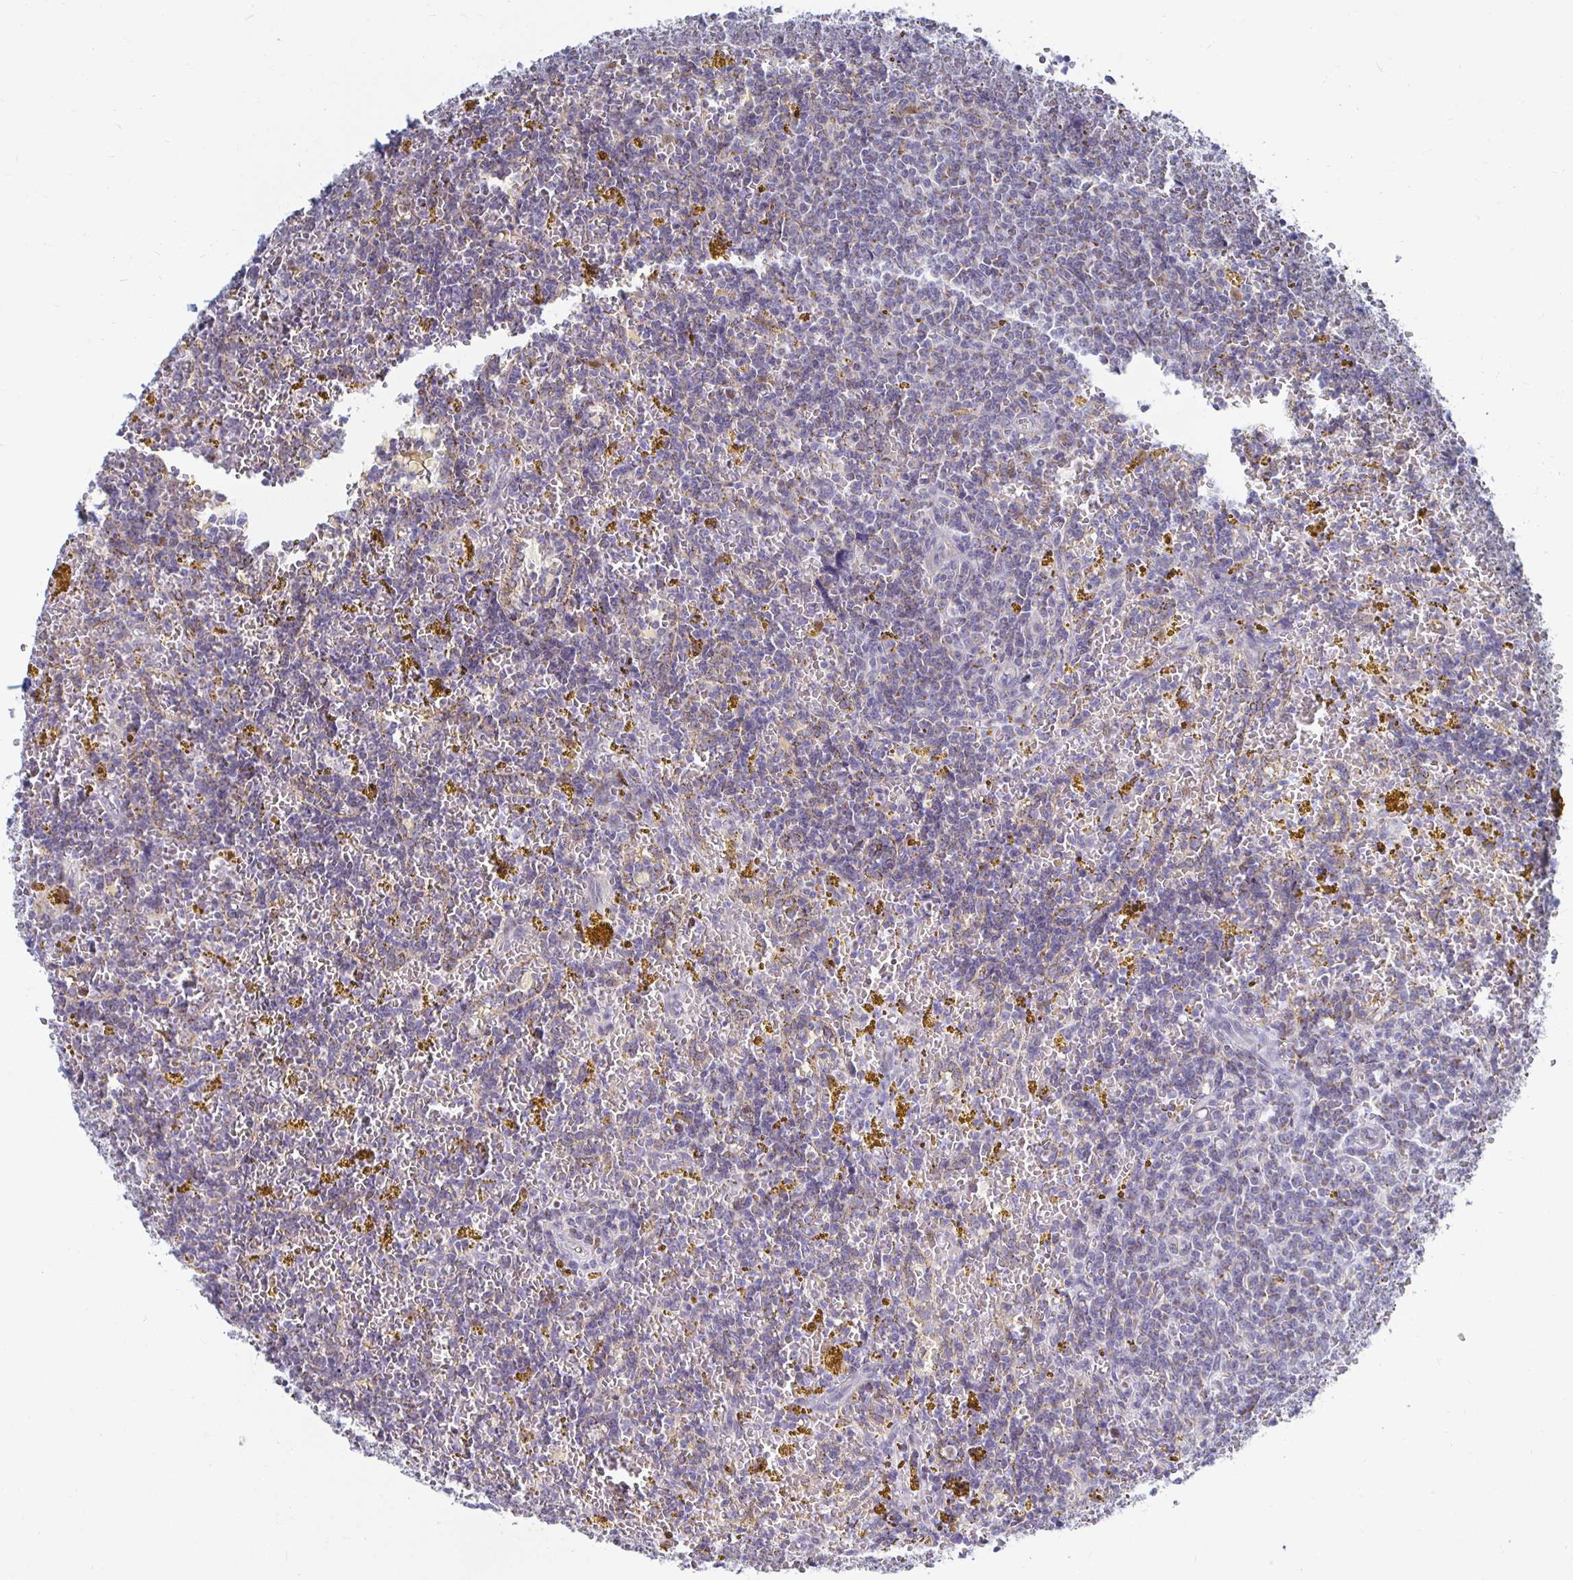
{"staining": {"intensity": "negative", "quantity": "none", "location": "none"}, "tissue": "lymphoma", "cell_type": "Tumor cells", "image_type": "cancer", "snomed": [{"axis": "morphology", "description": "Malignant lymphoma, non-Hodgkin's type, Low grade"}, {"axis": "topography", "description": "Spleen"}, {"axis": "topography", "description": "Lymph node"}], "caption": "This histopathology image is of lymphoma stained with immunohistochemistry (IHC) to label a protein in brown with the nuclei are counter-stained blue. There is no expression in tumor cells.", "gene": "NOCT", "patient": {"sex": "female", "age": 66}}